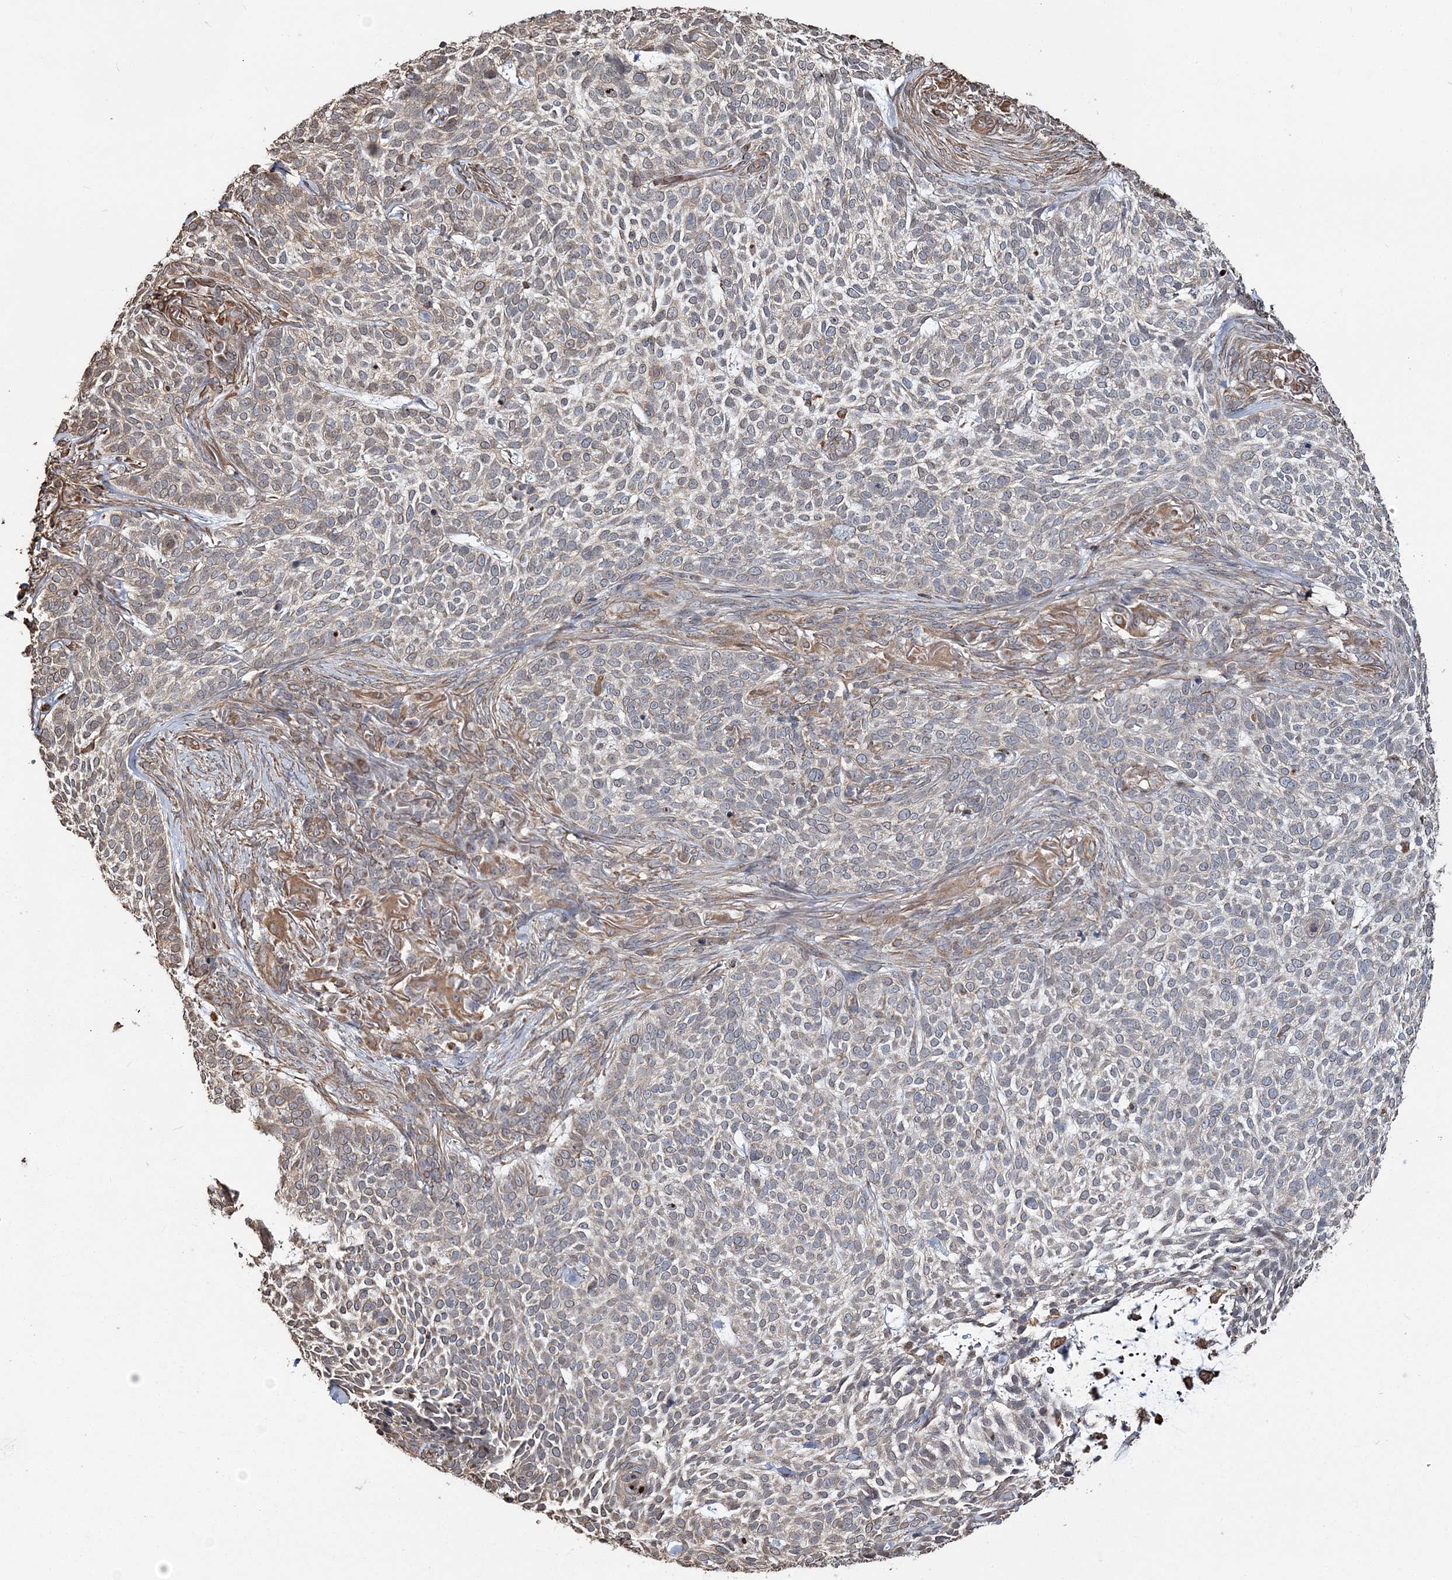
{"staining": {"intensity": "weak", "quantity": "<25%", "location": "cytoplasmic/membranous"}, "tissue": "skin cancer", "cell_type": "Tumor cells", "image_type": "cancer", "snomed": [{"axis": "morphology", "description": "Basal cell carcinoma"}, {"axis": "topography", "description": "Skin"}], "caption": "Histopathology image shows no protein expression in tumor cells of skin basal cell carcinoma tissue. (Stains: DAB (3,3'-diaminobenzidine) IHC with hematoxylin counter stain, Microscopy: brightfield microscopy at high magnification).", "gene": "ATP11B", "patient": {"sex": "female", "age": 64}}